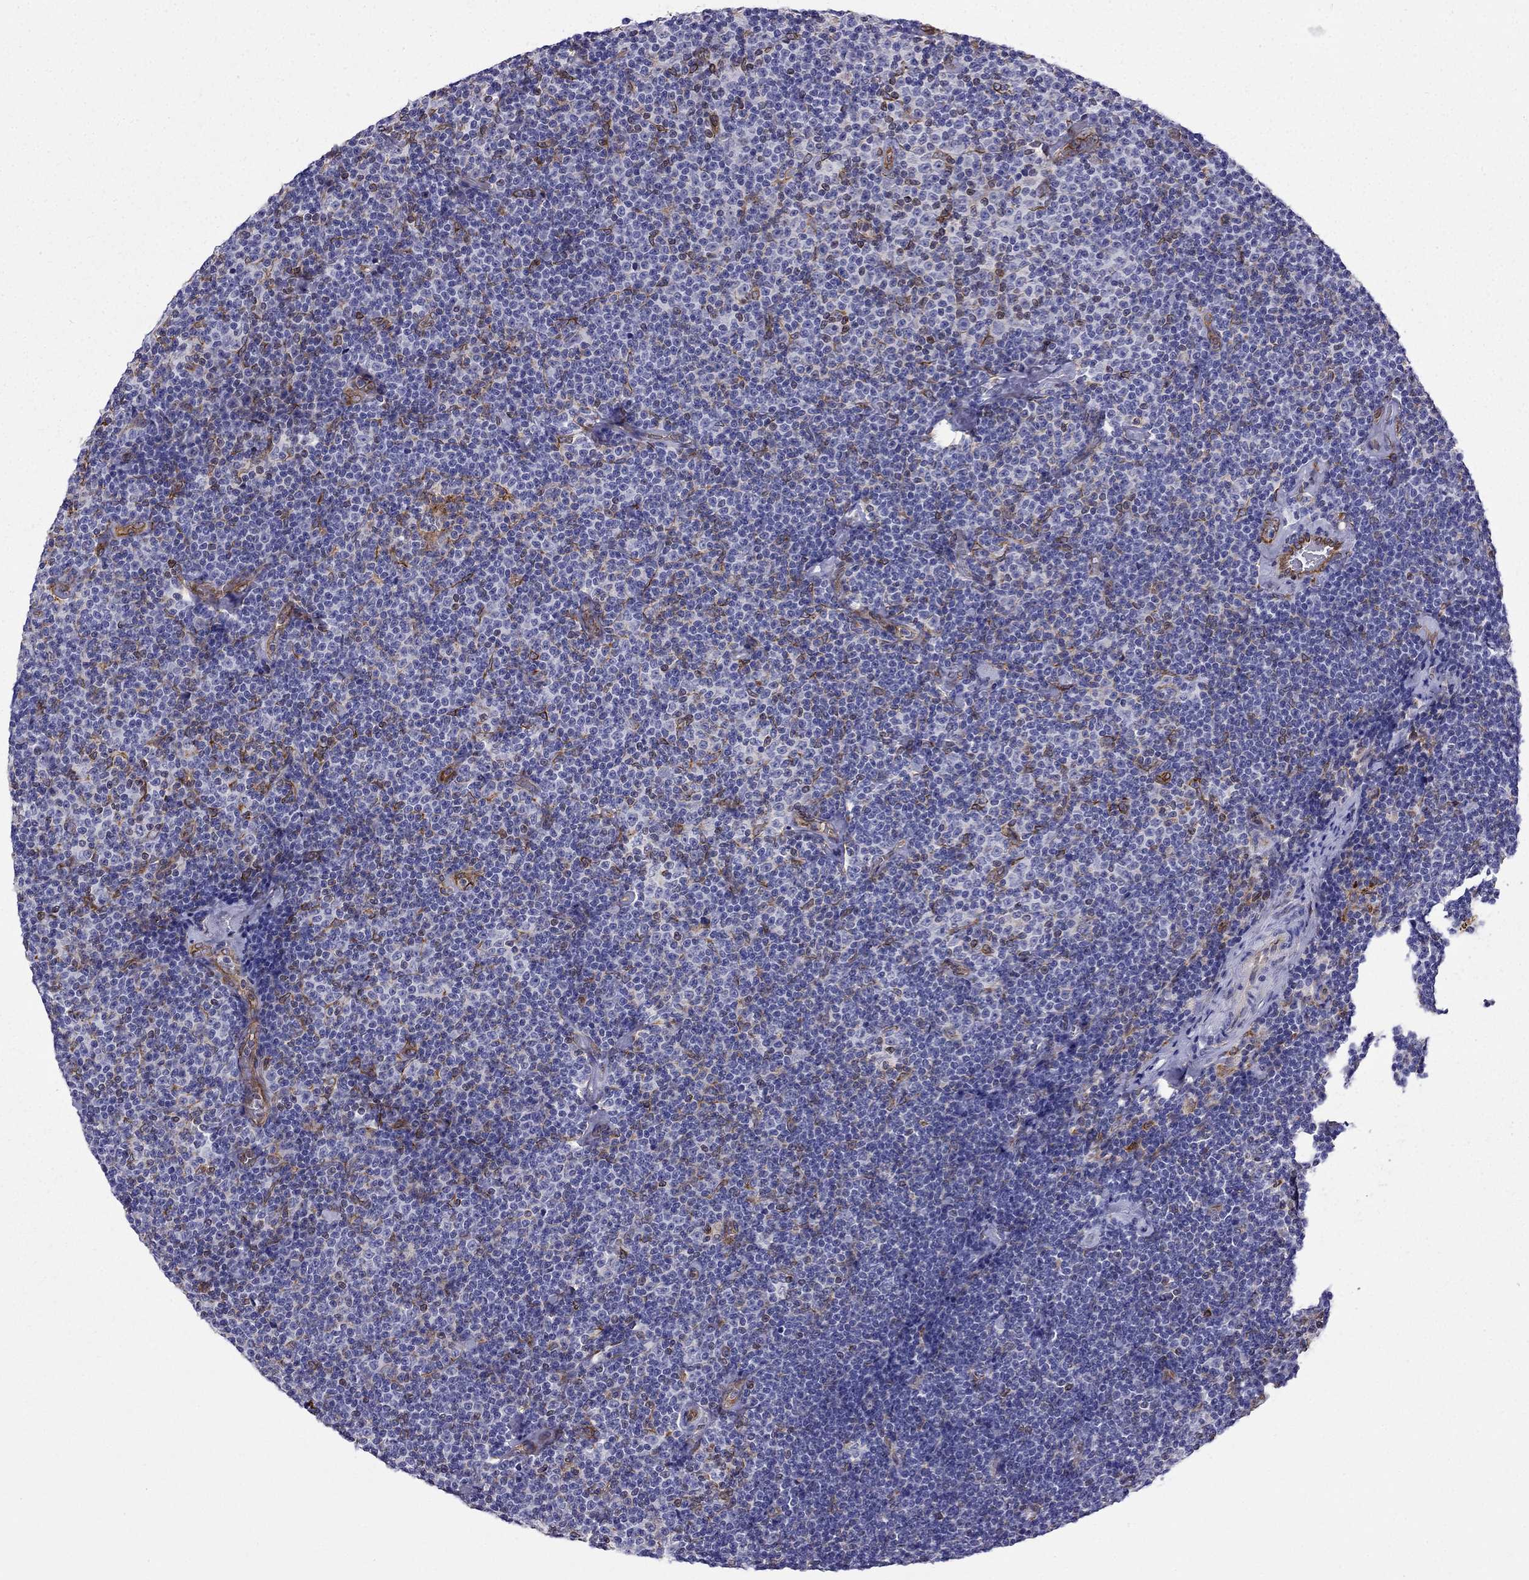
{"staining": {"intensity": "negative", "quantity": "none", "location": "none"}, "tissue": "lymphoma", "cell_type": "Tumor cells", "image_type": "cancer", "snomed": [{"axis": "morphology", "description": "Malignant lymphoma, non-Hodgkin's type, Low grade"}, {"axis": "topography", "description": "Lymph node"}], "caption": "A histopathology image of lymphoma stained for a protein exhibits no brown staining in tumor cells.", "gene": "GNAL", "patient": {"sex": "male", "age": 81}}